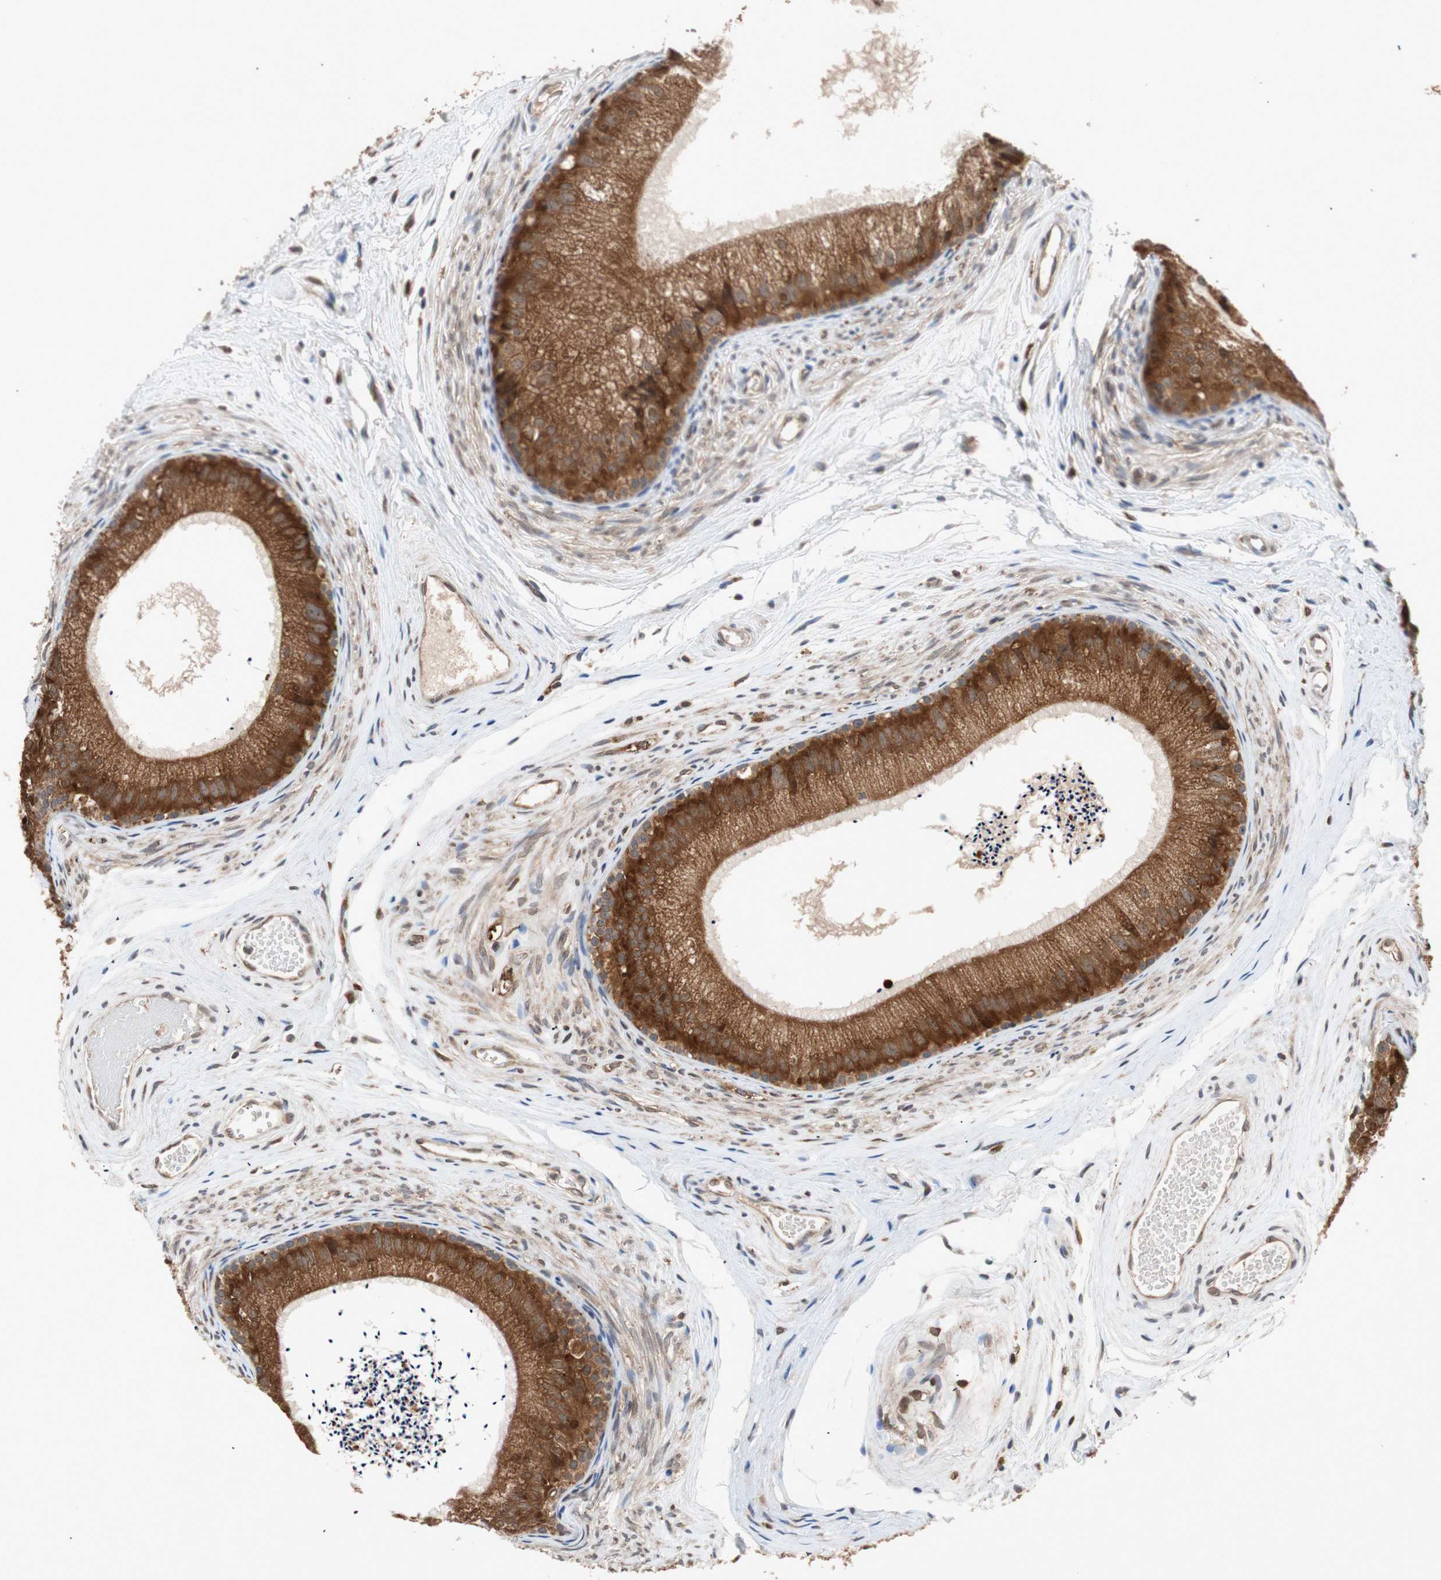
{"staining": {"intensity": "strong", "quantity": ">75%", "location": "cytoplasmic/membranous"}, "tissue": "epididymis", "cell_type": "Glandular cells", "image_type": "normal", "snomed": [{"axis": "morphology", "description": "Normal tissue, NOS"}, {"axis": "topography", "description": "Epididymis"}], "caption": "A brown stain shows strong cytoplasmic/membranous staining of a protein in glandular cells of unremarkable epididymis. The protein is stained brown, and the nuclei are stained in blue (DAB (3,3'-diaminobenzidine) IHC with brightfield microscopy, high magnification).", "gene": "AUP1", "patient": {"sex": "male", "age": 56}}